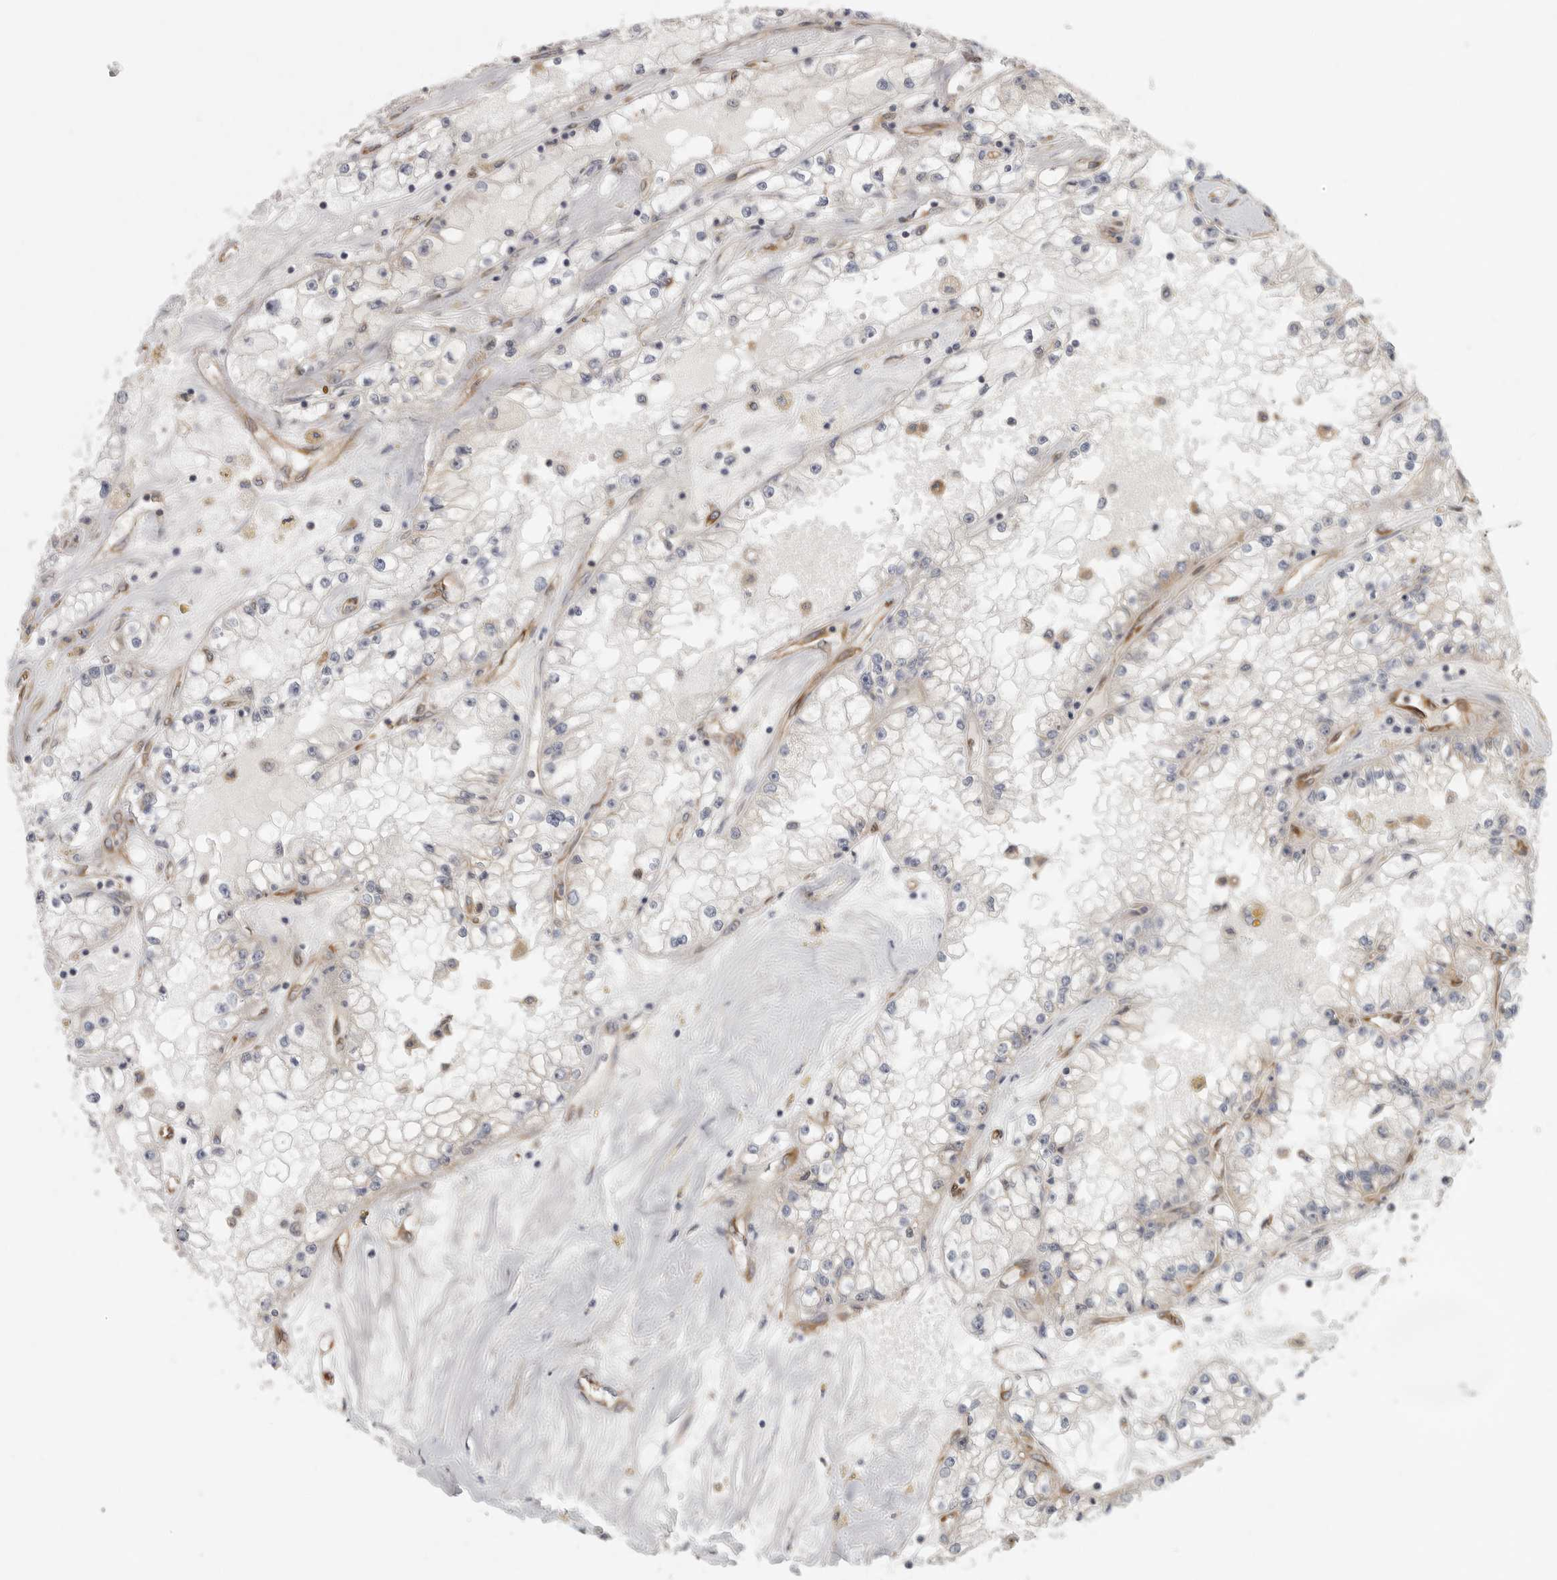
{"staining": {"intensity": "negative", "quantity": "none", "location": "none"}, "tissue": "renal cancer", "cell_type": "Tumor cells", "image_type": "cancer", "snomed": [{"axis": "morphology", "description": "Adenocarcinoma, NOS"}, {"axis": "topography", "description": "Kidney"}], "caption": "This is an IHC image of renal cancer (adenocarcinoma). There is no expression in tumor cells.", "gene": "BCAP29", "patient": {"sex": "male", "age": 56}}